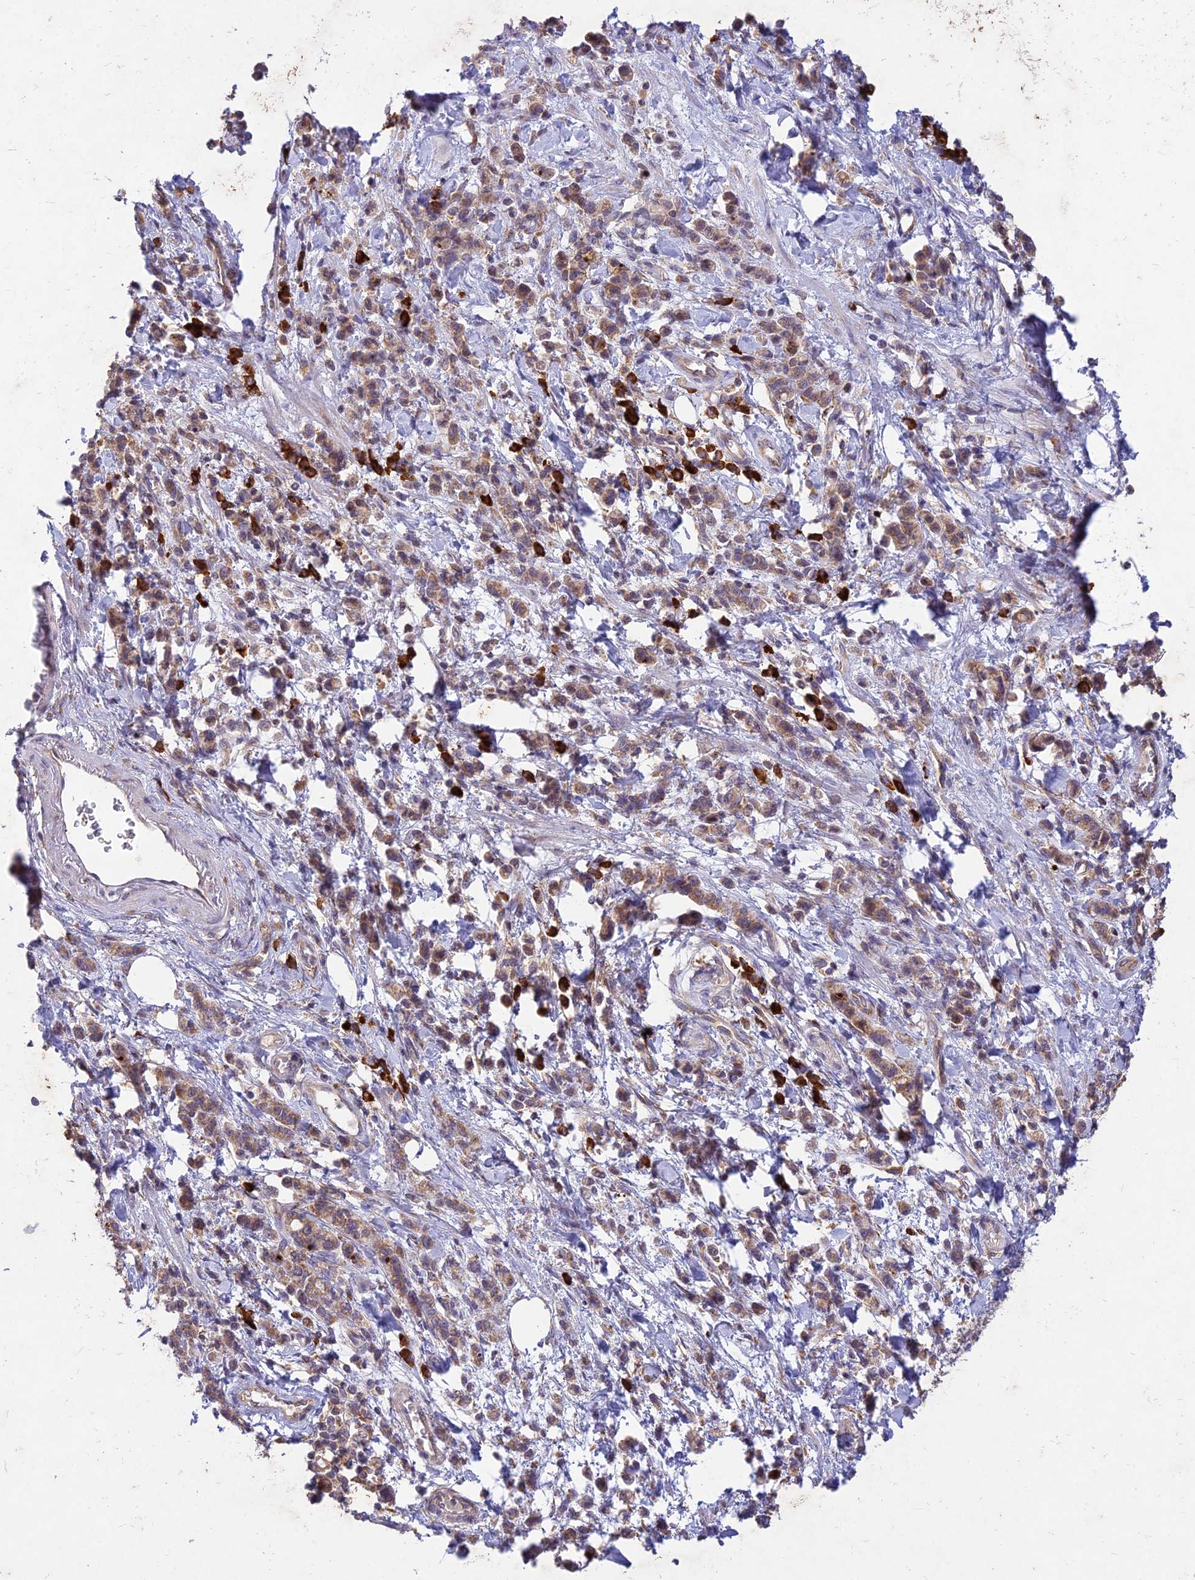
{"staining": {"intensity": "weak", "quantity": "25%-75%", "location": "cytoplasmic/membranous"}, "tissue": "stomach cancer", "cell_type": "Tumor cells", "image_type": "cancer", "snomed": [{"axis": "morphology", "description": "Adenocarcinoma, NOS"}, {"axis": "topography", "description": "Stomach"}], "caption": "Protein expression analysis of human stomach cancer (adenocarcinoma) reveals weak cytoplasmic/membranous staining in approximately 25%-75% of tumor cells.", "gene": "NXNL2", "patient": {"sex": "male", "age": 76}}